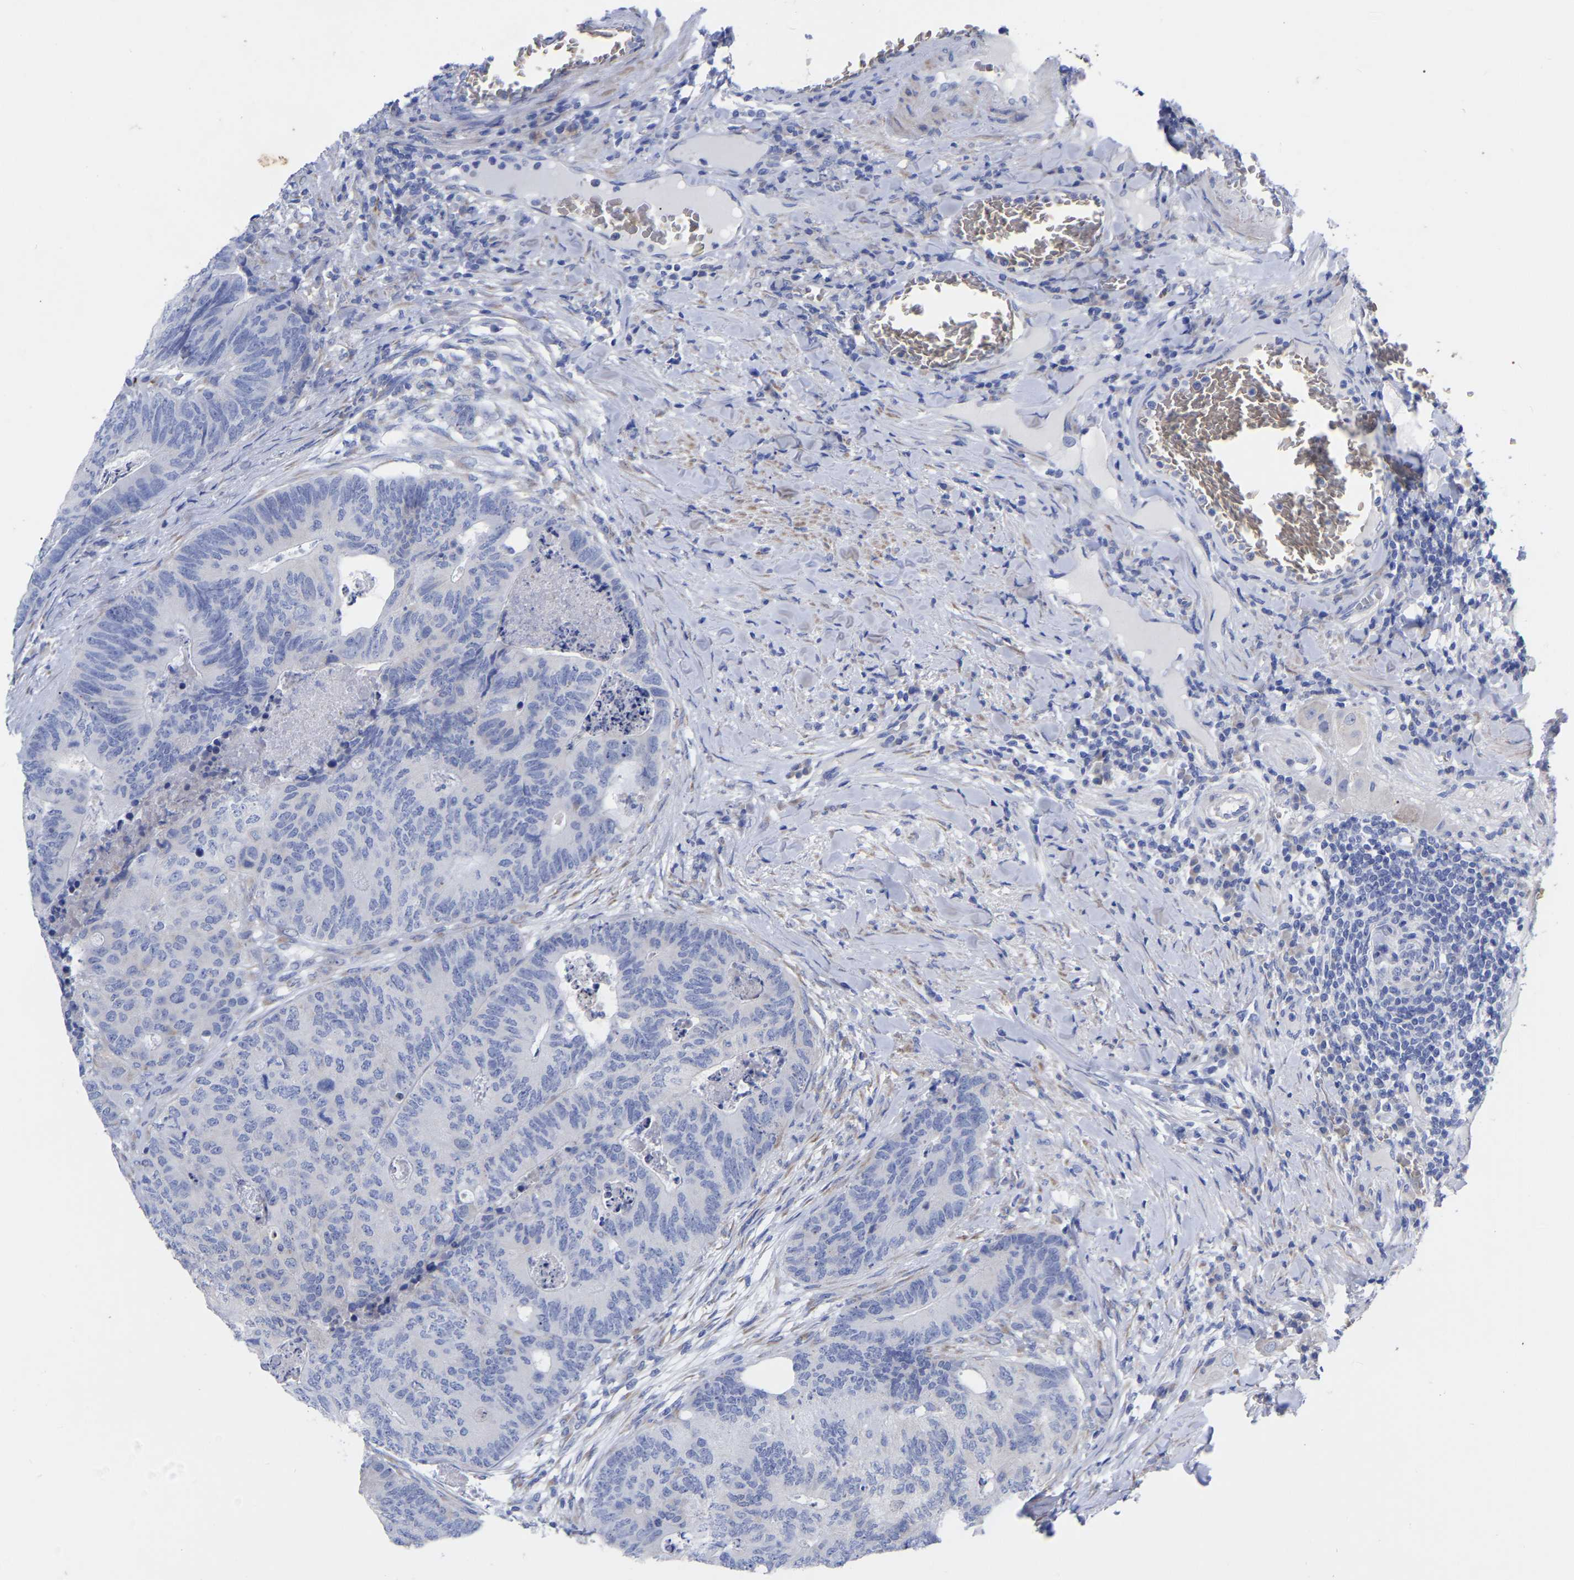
{"staining": {"intensity": "negative", "quantity": "none", "location": "none"}, "tissue": "colorectal cancer", "cell_type": "Tumor cells", "image_type": "cancer", "snomed": [{"axis": "morphology", "description": "Adenocarcinoma, NOS"}, {"axis": "topography", "description": "Colon"}], "caption": "The immunohistochemistry histopathology image has no significant staining in tumor cells of adenocarcinoma (colorectal) tissue.", "gene": "GDF3", "patient": {"sex": "female", "age": 67}}